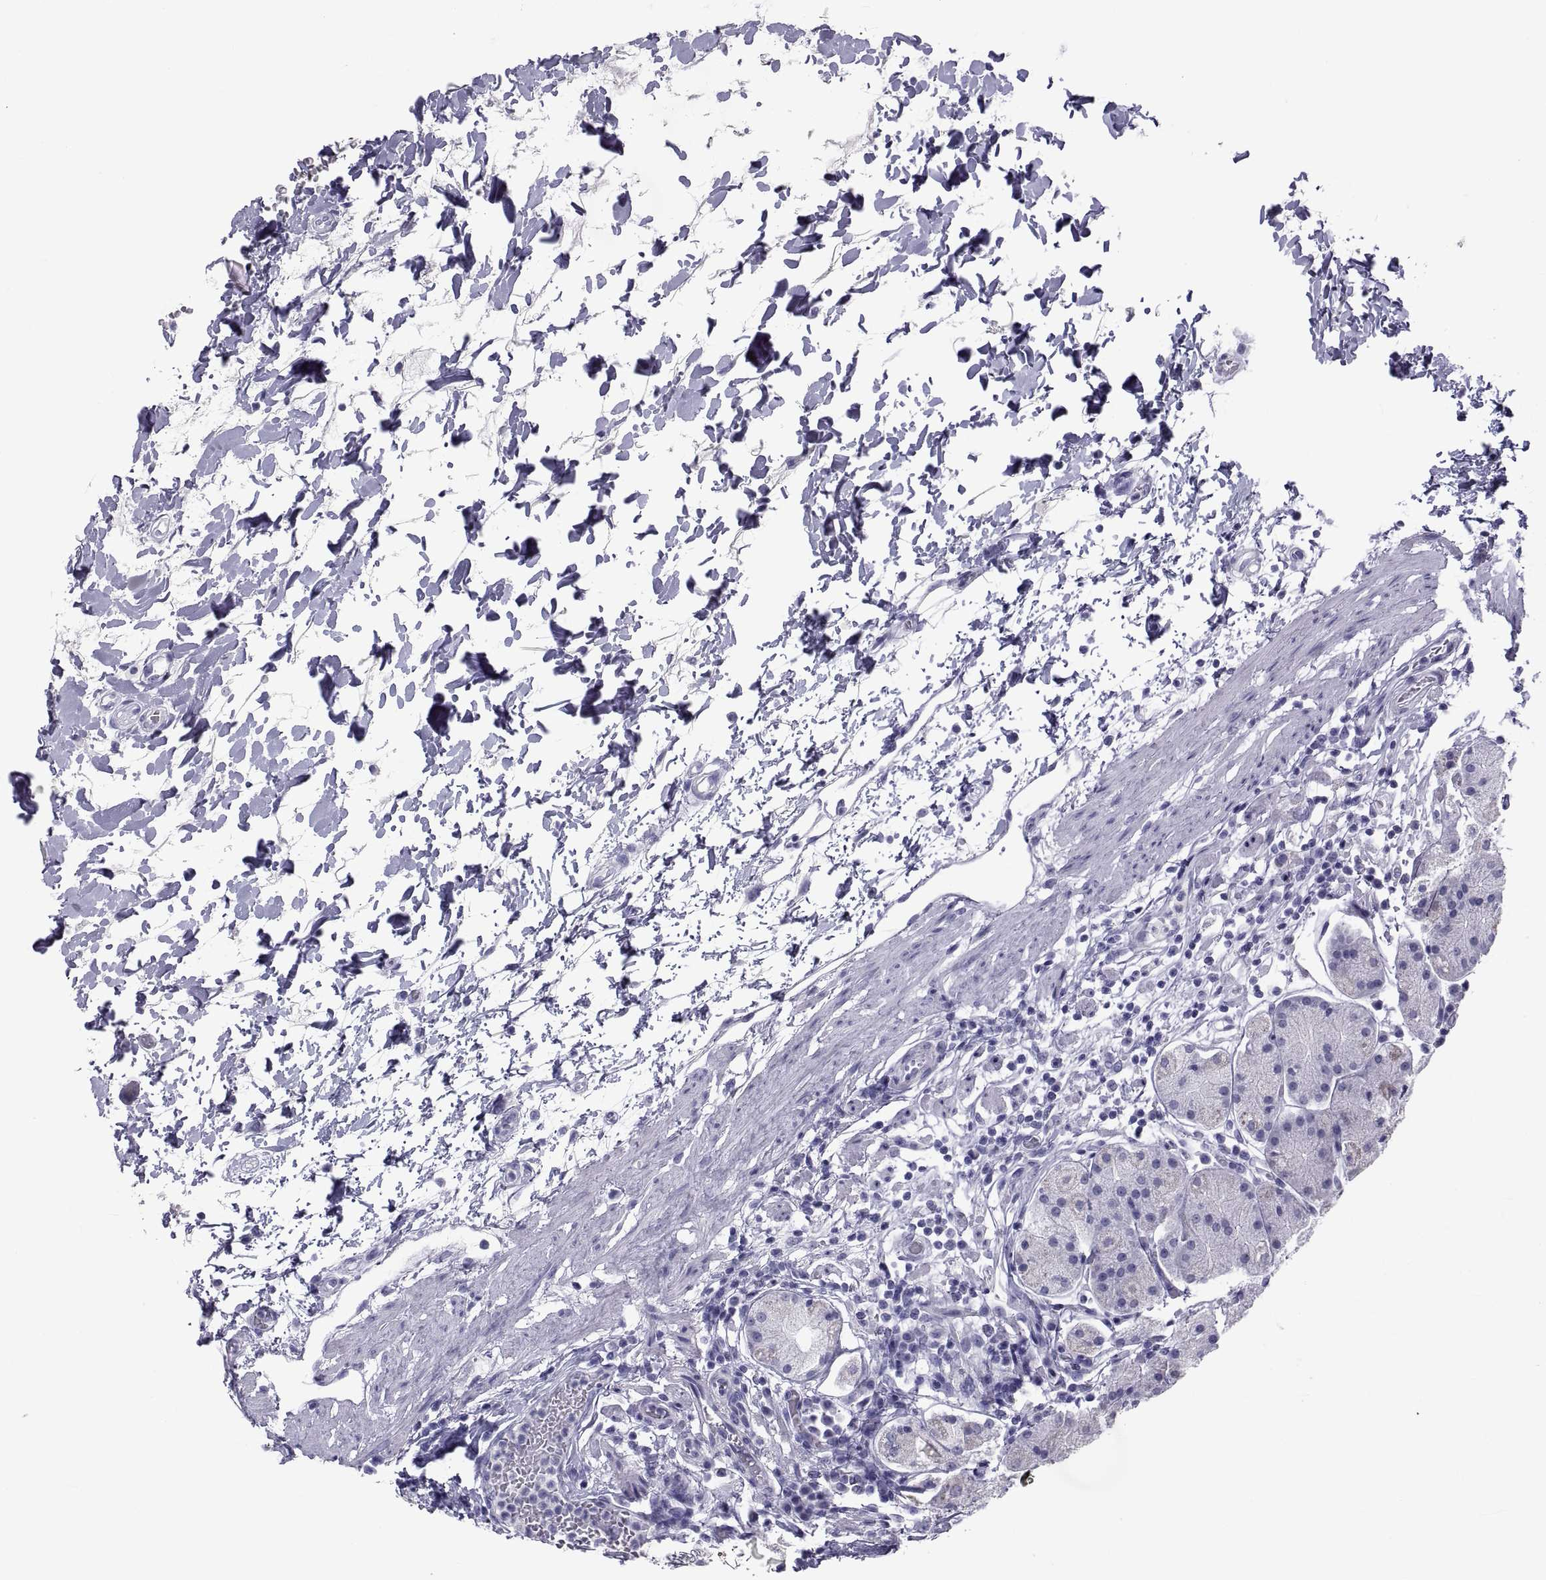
{"staining": {"intensity": "weak", "quantity": "<25%", "location": "cytoplasmic/membranous"}, "tissue": "stomach", "cell_type": "Glandular cells", "image_type": "normal", "snomed": [{"axis": "morphology", "description": "Normal tissue, NOS"}, {"axis": "topography", "description": "Stomach"}], "caption": "The image shows no significant positivity in glandular cells of stomach. The staining is performed using DAB brown chromogen with nuclei counter-stained in using hematoxylin.", "gene": "NPTX2", "patient": {"sex": "male", "age": 54}}